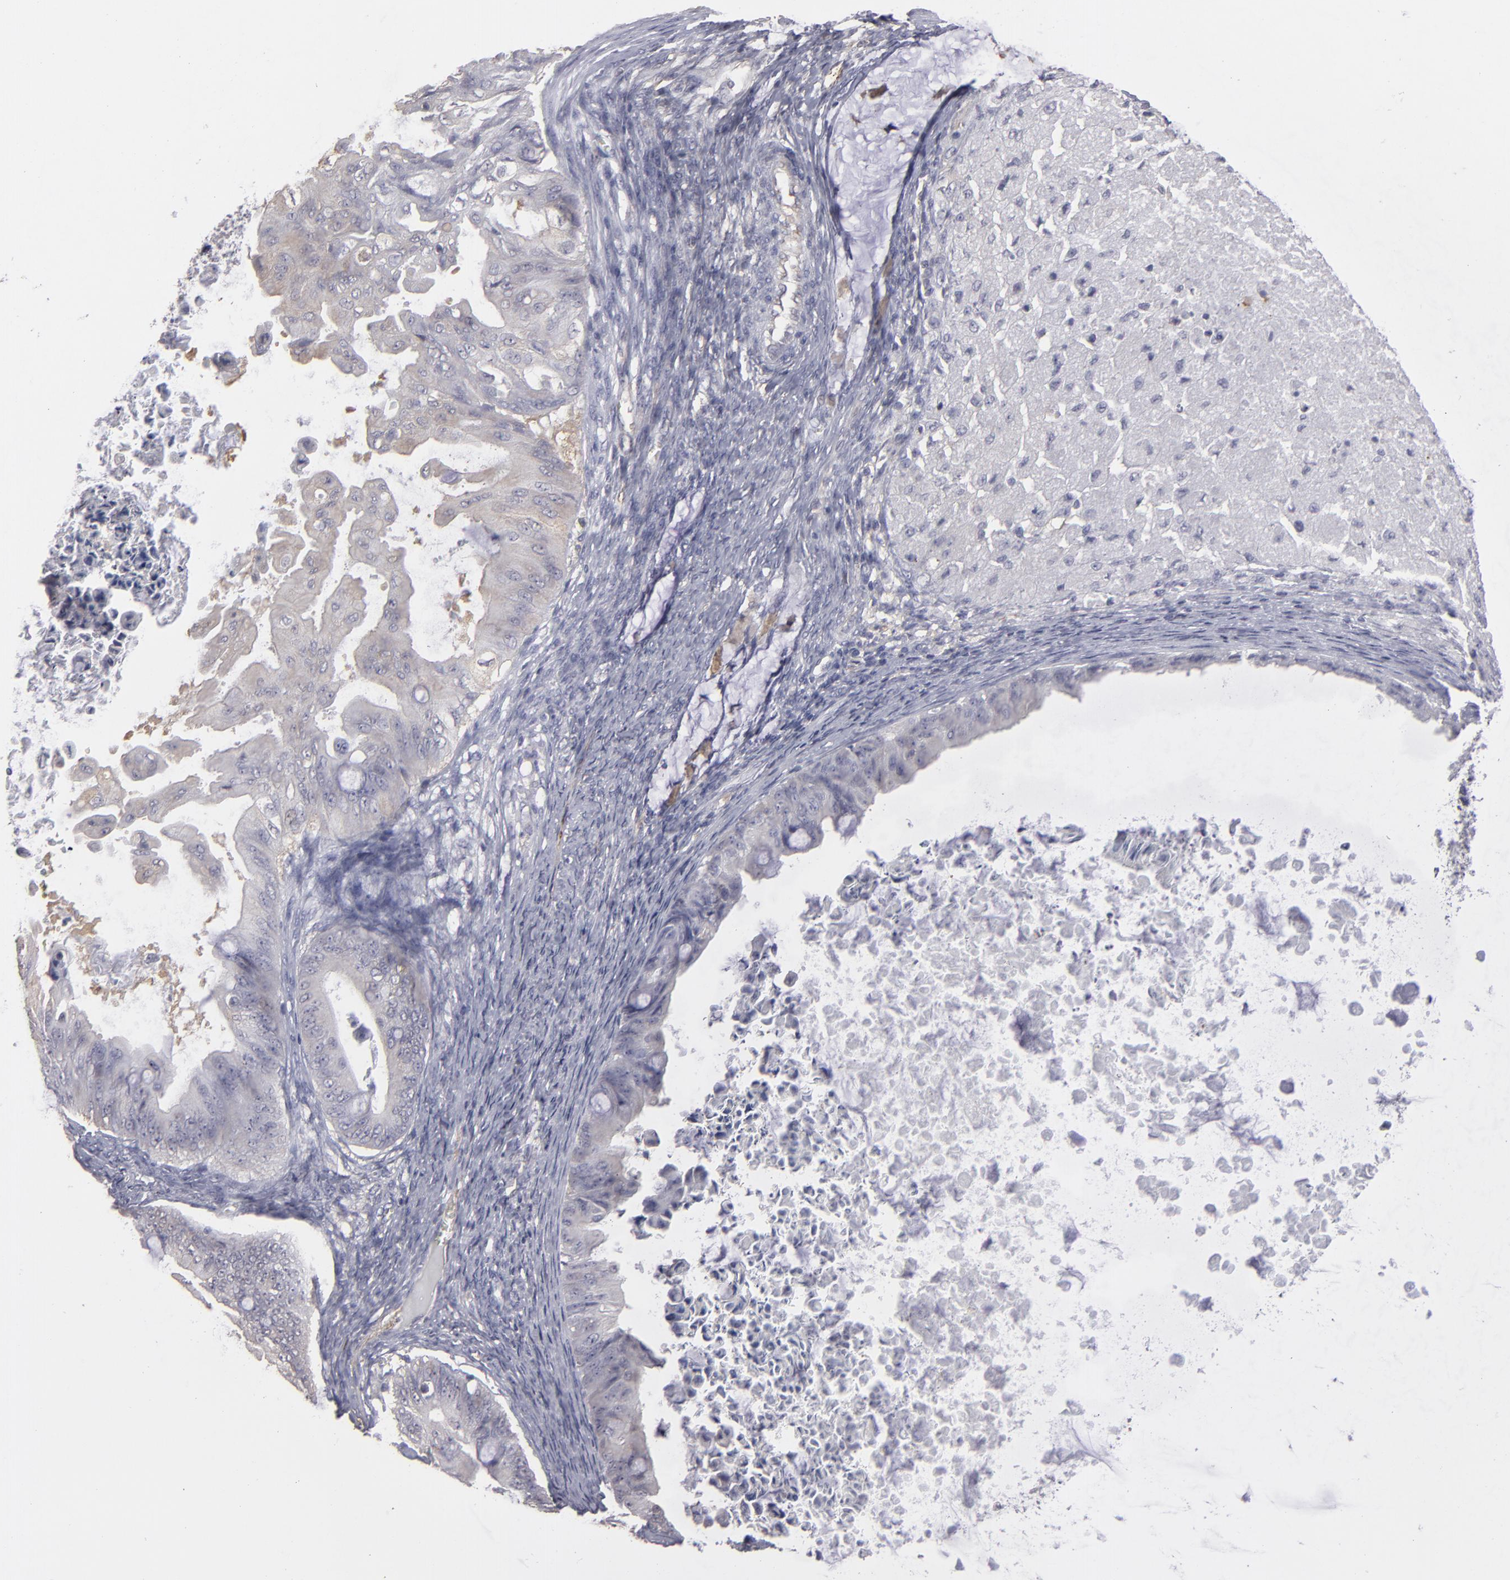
{"staining": {"intensity": "weak", "quantity": "<25%", "location": "cytoplasmic/membranous"}, "tissue": "ovarian cancer", "cell_type": "Tumor cells", "image_type": "cancer", "snomed": [{"axis": "morphology", "description": "Cystadenocarcinoma, mucinous, NOS"}, {"axis": "topography", "description": "Ovary"}], "caption": "Immunohistochemistry histopathology image of human mucinous cystadenocarcinoma (ovarian) stained for a protein (brown), which exhibits no expression in tumor cells. (DAB (3,3'-diaminobenzidine) IHC with hematoxylin counter stain).", "gene": "SEMA3G", "patient": {"sex": "female", "age": 37}}